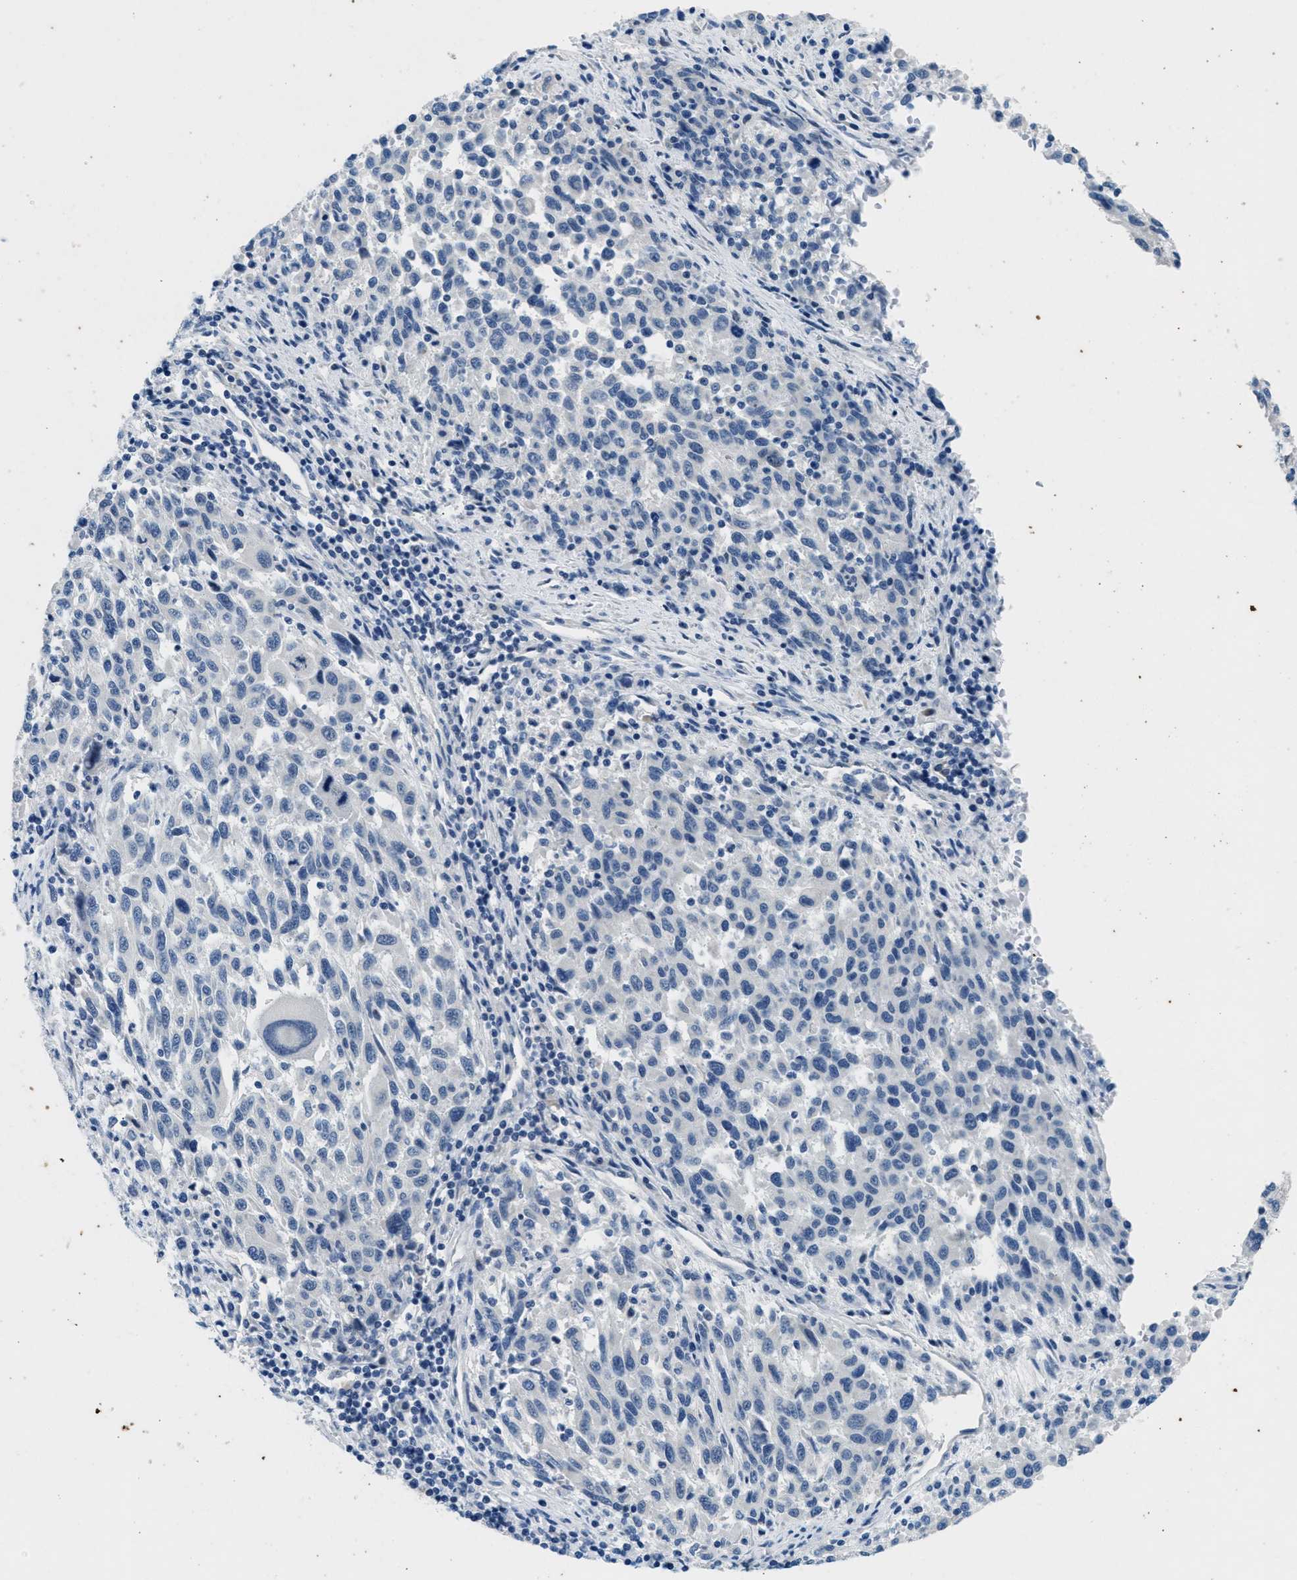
{"staining": {"intensity": "negative", "quantity": "none", "location": "none"}, "tissue": "melanoma", "cell_type": "Tumor cells", "image_type": "cancer", "snomed": [{"axis": "morphology", "description": "Malignant melanoma, Metastatic site"}, {"axis": "topography", "description": "Lymph node"}], "caption": "Tumor cells show no significant expression in malignant melanoma (metastatic site). (DAB IHC visualized using brightfield microscopy, high magnification).", "gene": "CFAP20", "patient": {"sex": "male", "age": 61}}